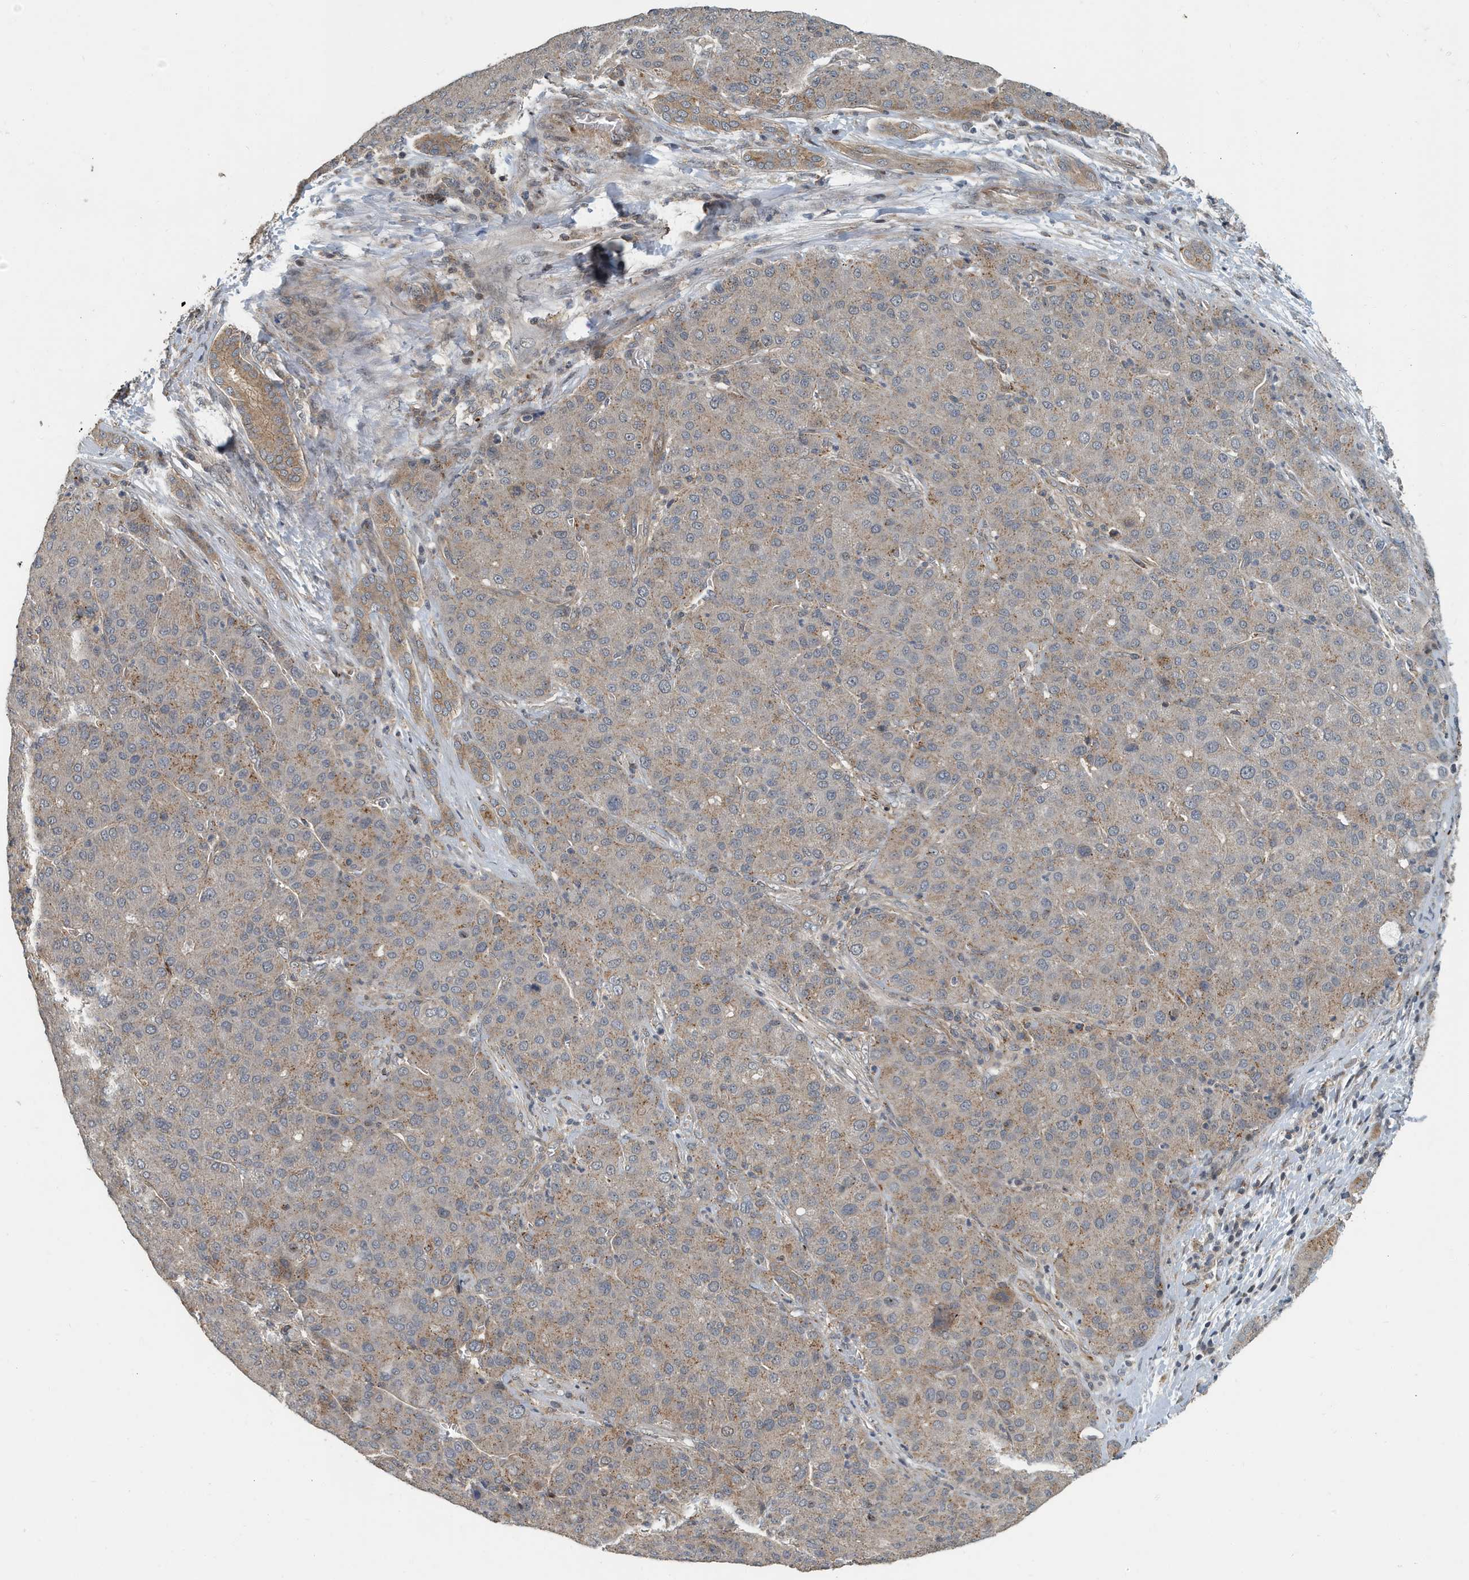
{"staining": {"intensity": "negative", "quantity": "none", "location": "none"}, "tissue": "liver cancer", "cell_type": "Tumor cells", "image_type": "cancer", "snomed": [{"axis": "morphology", "description": "Carcinoma, Hepatocellular, NOS"}, {"axis": "topography", "description": "Liver"}], "caption": "This micrograph is of liver hepatocellular carcinoma stained with immunohistochemistry (IHC) to label a protein in brown with the nuclei are counter-stained blue. There is no staining in tumor cells. (DAB immunohistochemistry visualized using brightfield microscopy, high magnification).", "gene": "KIF15", "patient": {"sex": "male", "age": 65}}